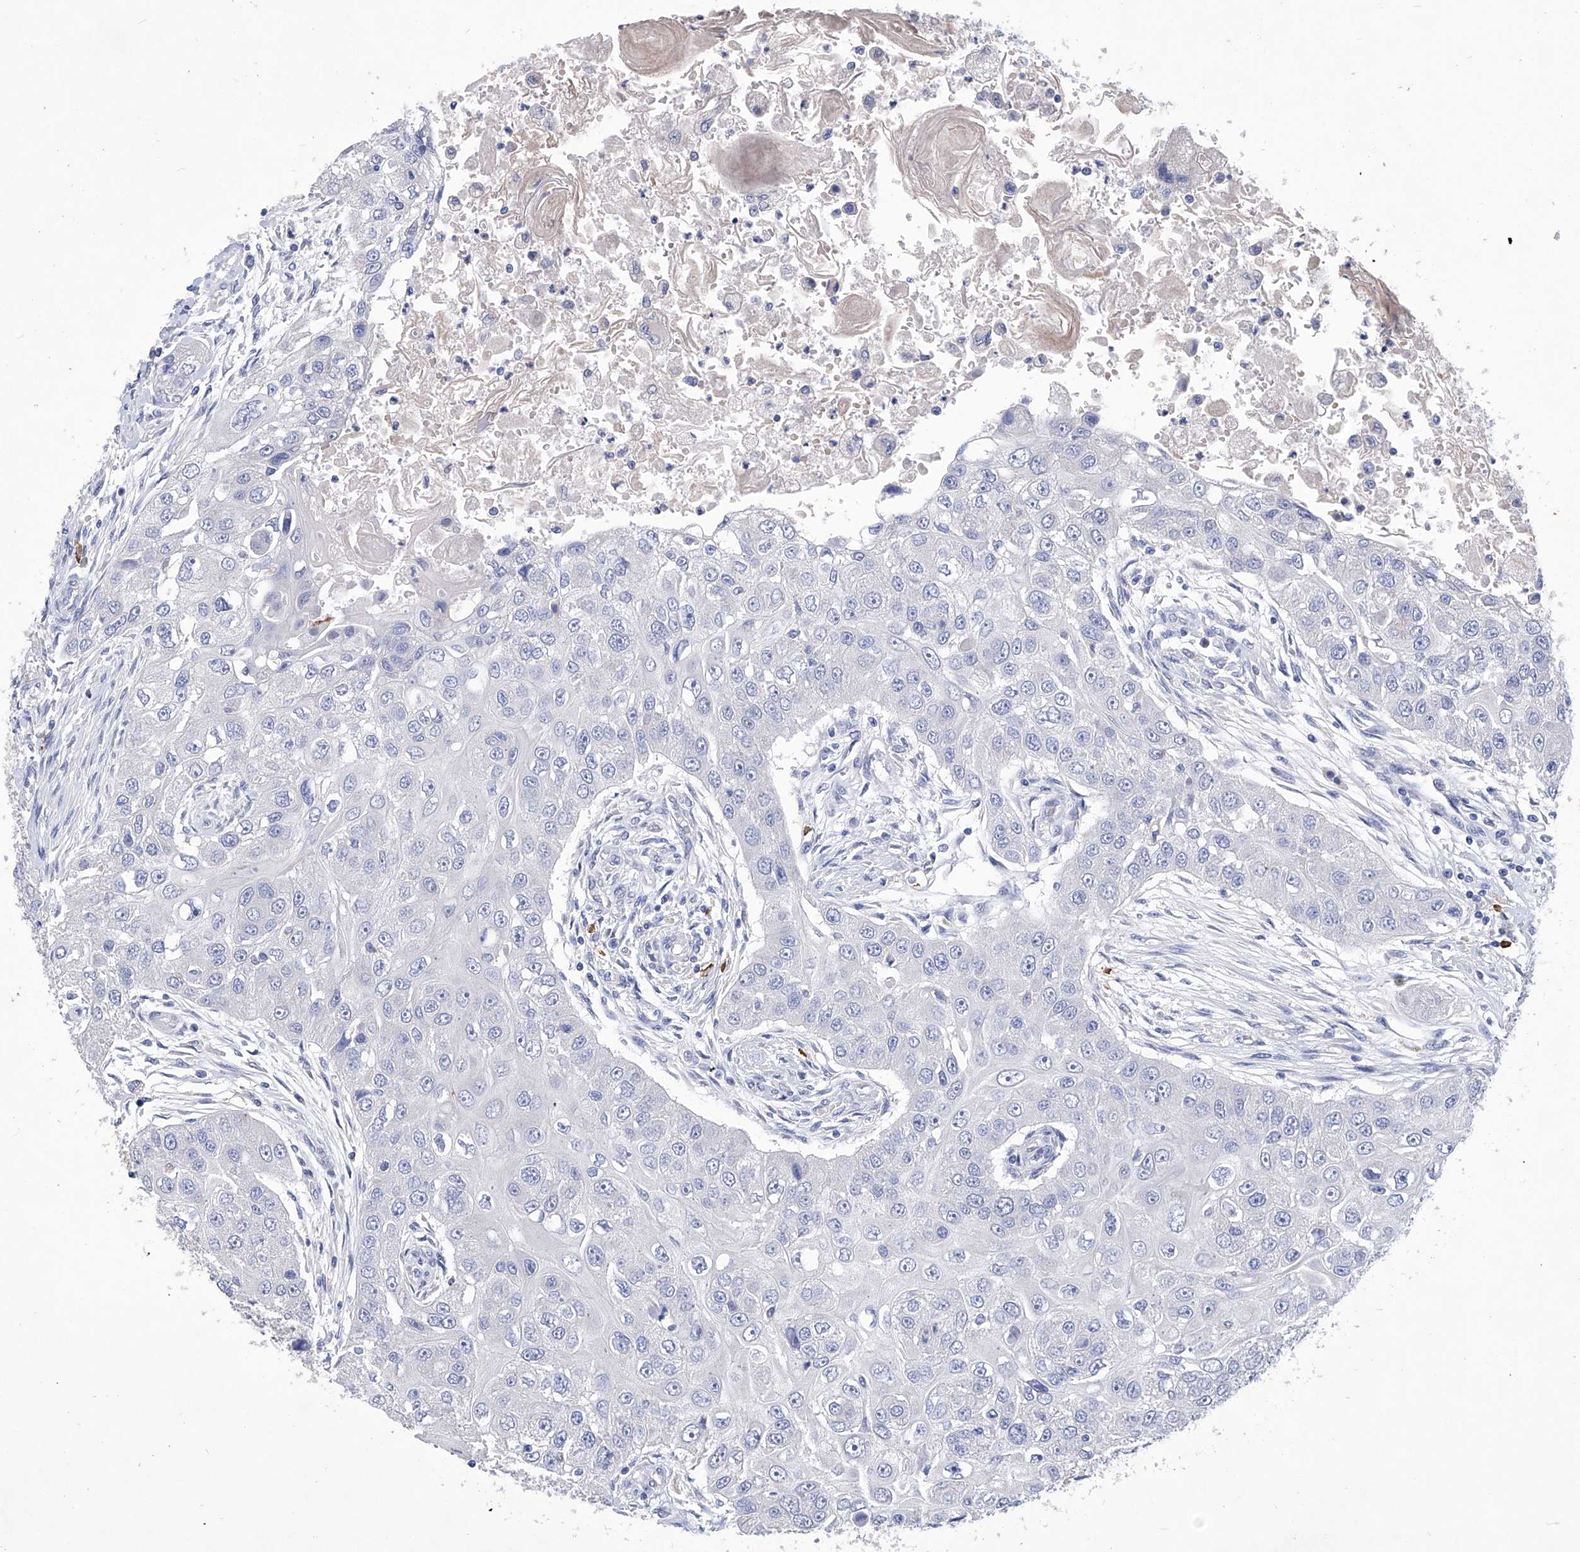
{"staining": {"intensity": "negative", "quantity": "none", "location": "none"}, "tissue": "head and neck cancer", "cell_type": "Tumor cells", "image_type": "cancer", "snomed": [{"axis": "morphology", "description": "Normal tissue, NOS"}, {"axis": "morphology", "description": "Squamous cell carcinoma, NOS"}, {"axis": "topography", "description": "Skeletal muscle"}, {"axis": "topography", "description": "Head-Neck"}], "caption": "Protein analysis of head and neck cancer demonstrates no significant staining in tumor cells.", "gene": "IFNL2", "patient": {"sex": "male", "age": 51}}